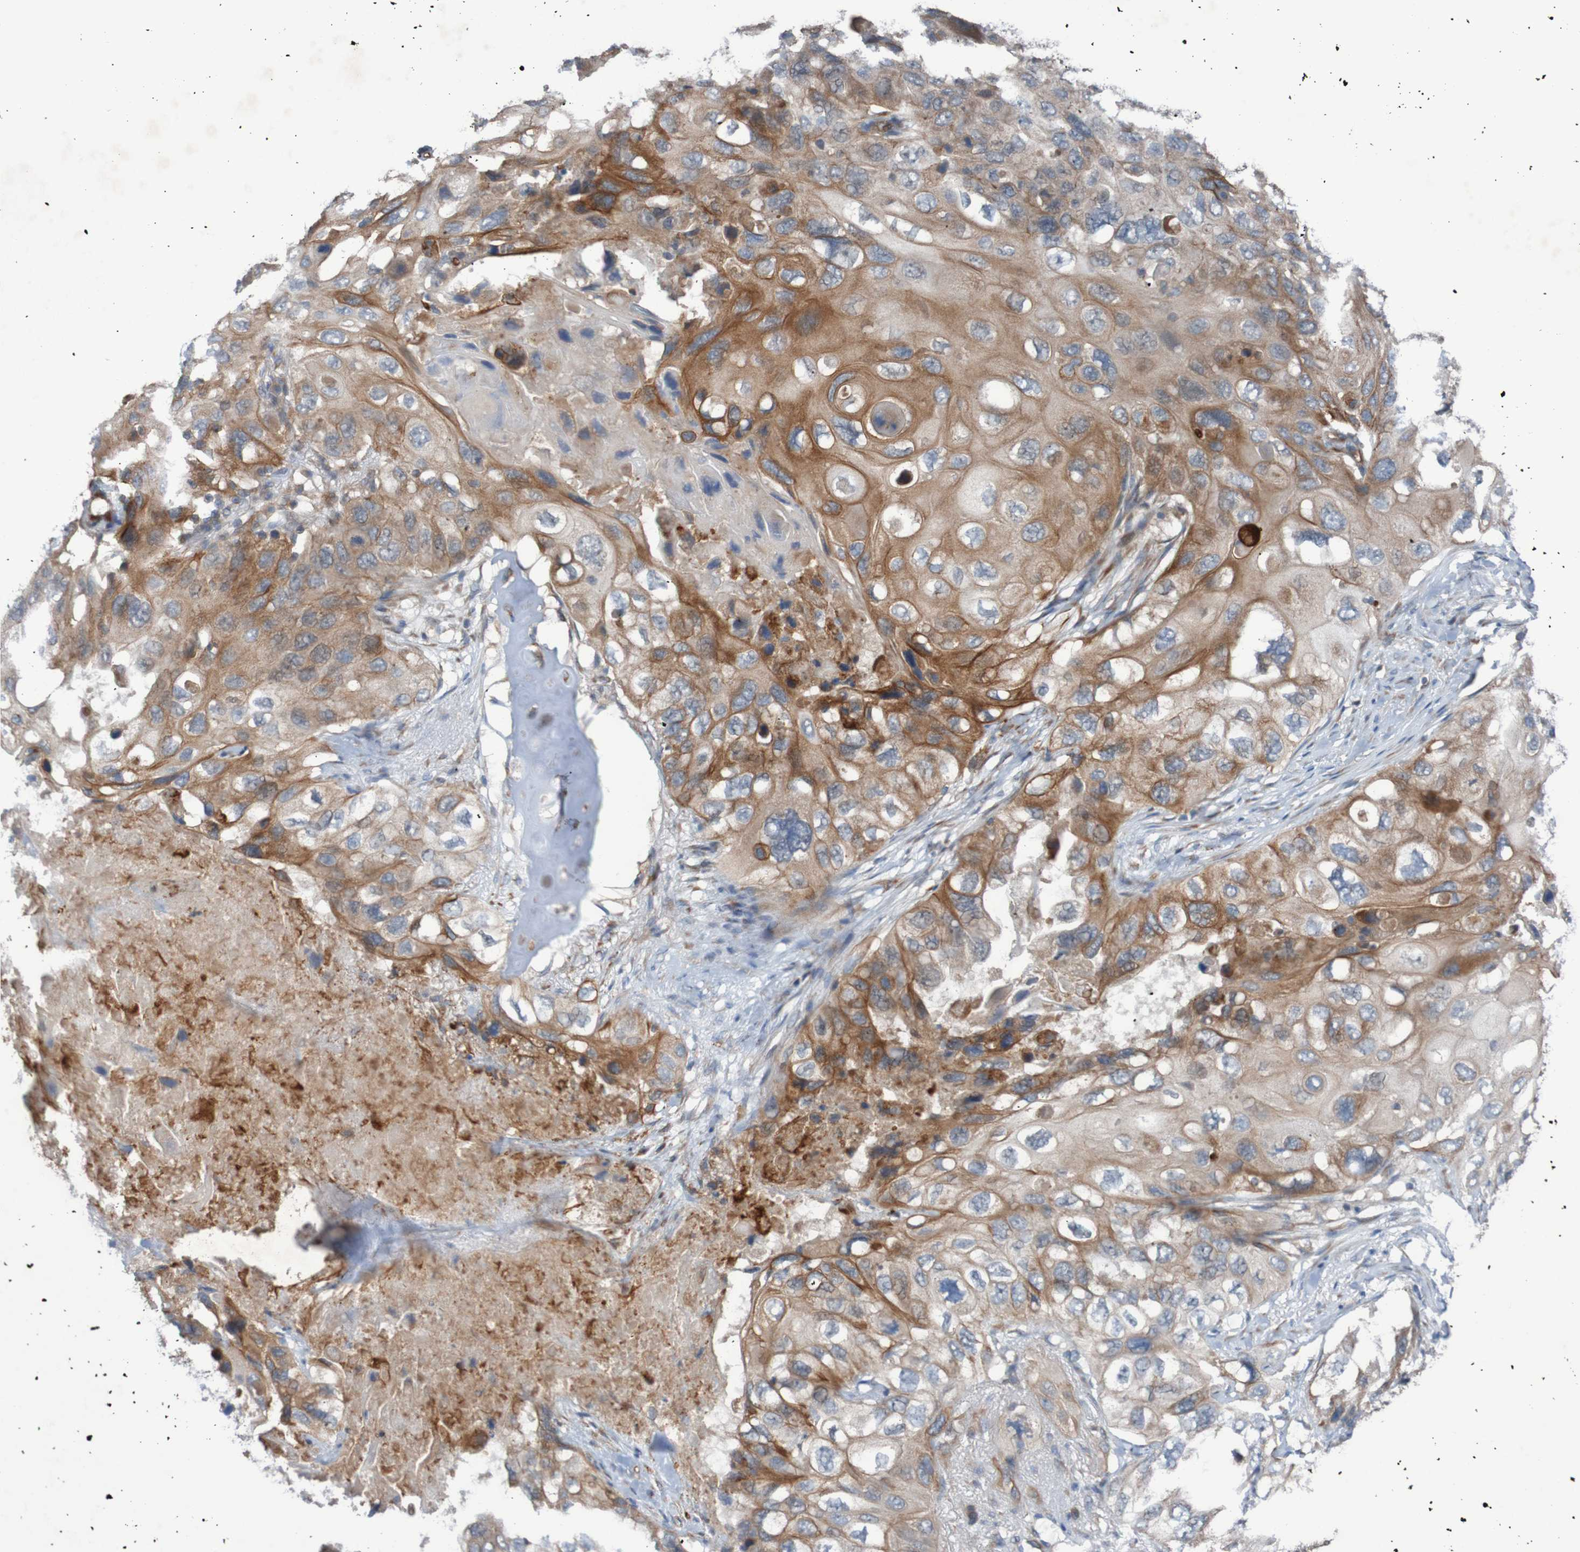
{"staining": {"intensity": "moderate", "quantity": ">75%", "location": "cytoplasmic/membranous"}, "tissue": "lung cancer", "cell_type": "Tumor cells", "image_type": "cancer", "snomed": [{"axis": "morphology", "description": "Squamous cell carcinoma, NOS"}, {"axis": "topography", "description": "Lung"}], "caption": "Tumor cells demonstrate medium levels of moderate cytoplasmic/membranous expression in about >75% of cells in human lung squamous cell carcinoma. Nuclei are stained in blue.", "gene": "ST8SIA6", "patient": {"sex": "female", "age": 73}}